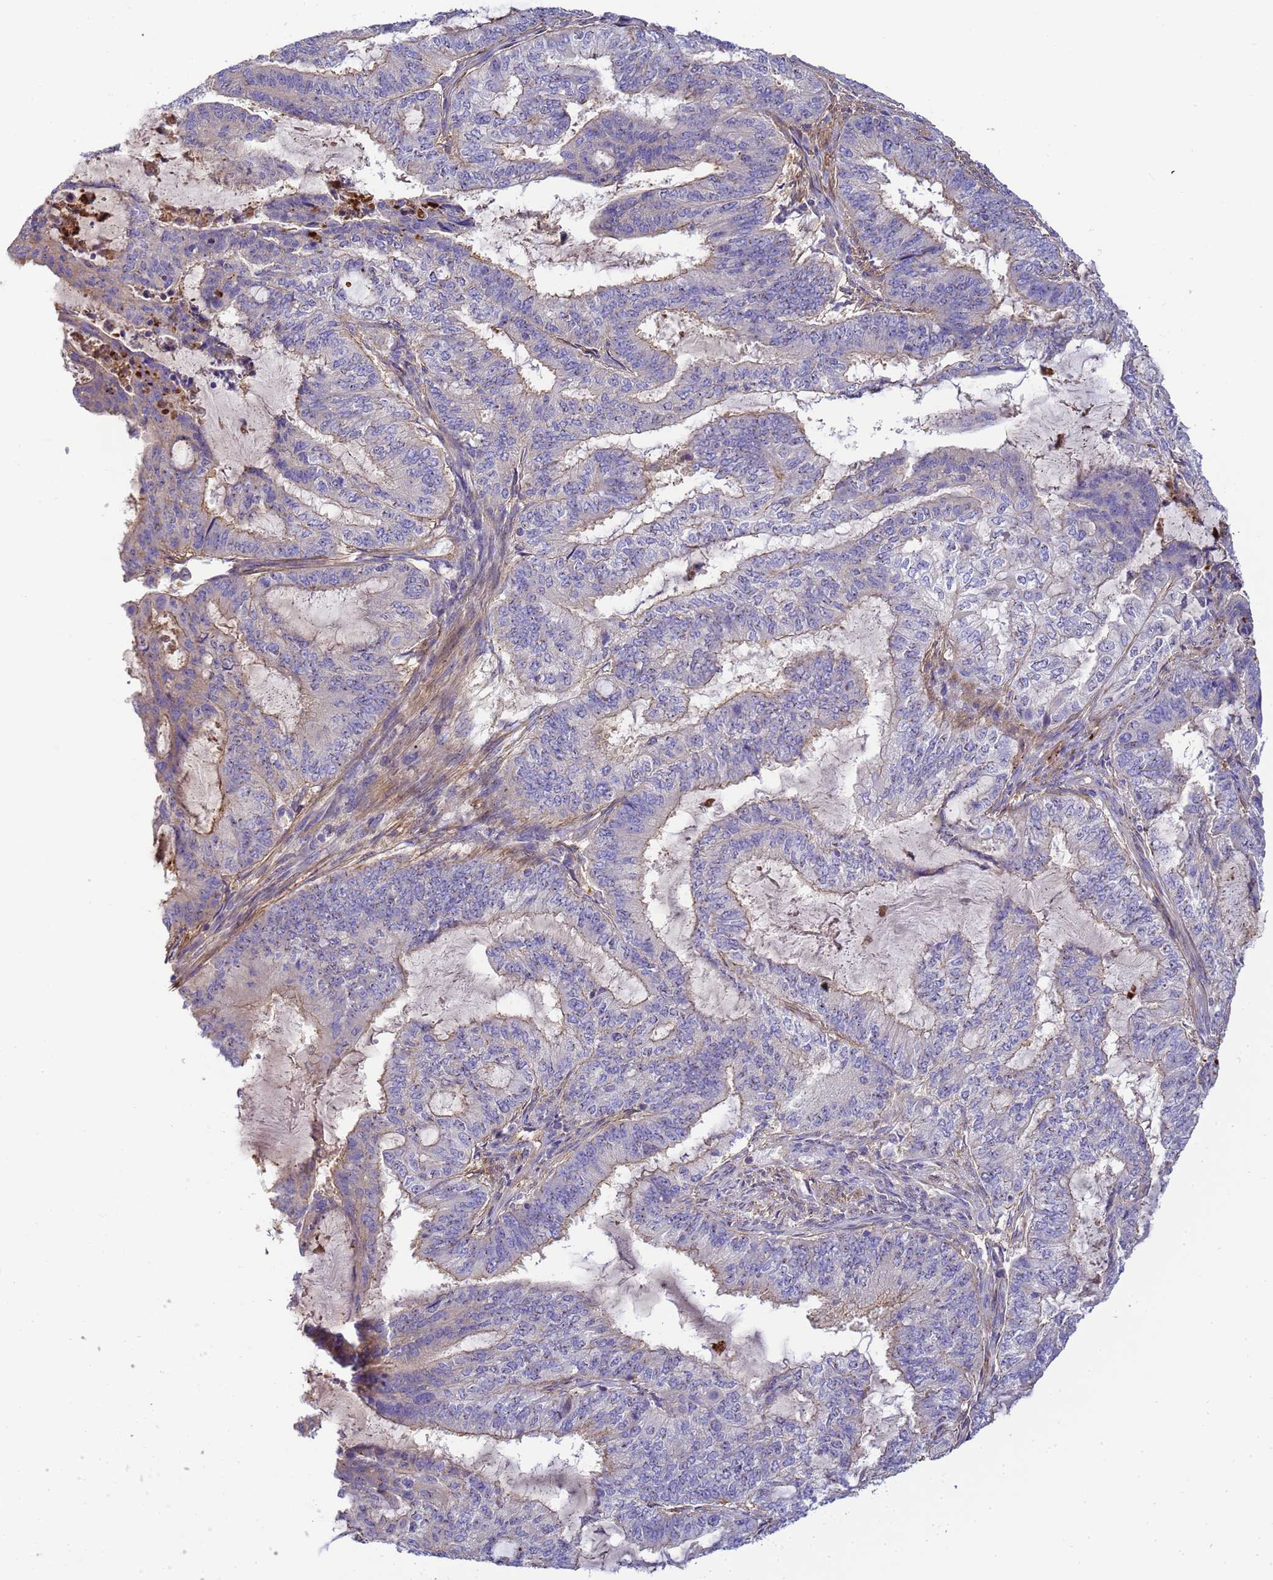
{"staining": {"intensity": "weak", "quantity": "<25%", "location": "cytoplasmic/membranous"}, "tissue": "endometrial cancer", "cell_type": "Tumor cells", "image_type": "cancer", "snomed": [{"axis": "morphology", "description": "Adenocarcinoma, NOS"}, {"axis": "topography", "description": "Endometrium"}], "caption": "Tumor cells are negative for brown protein staining in endometrial cancer.", "gene": "MYL12A", "patient": {"sex": "female", "age": 51}}